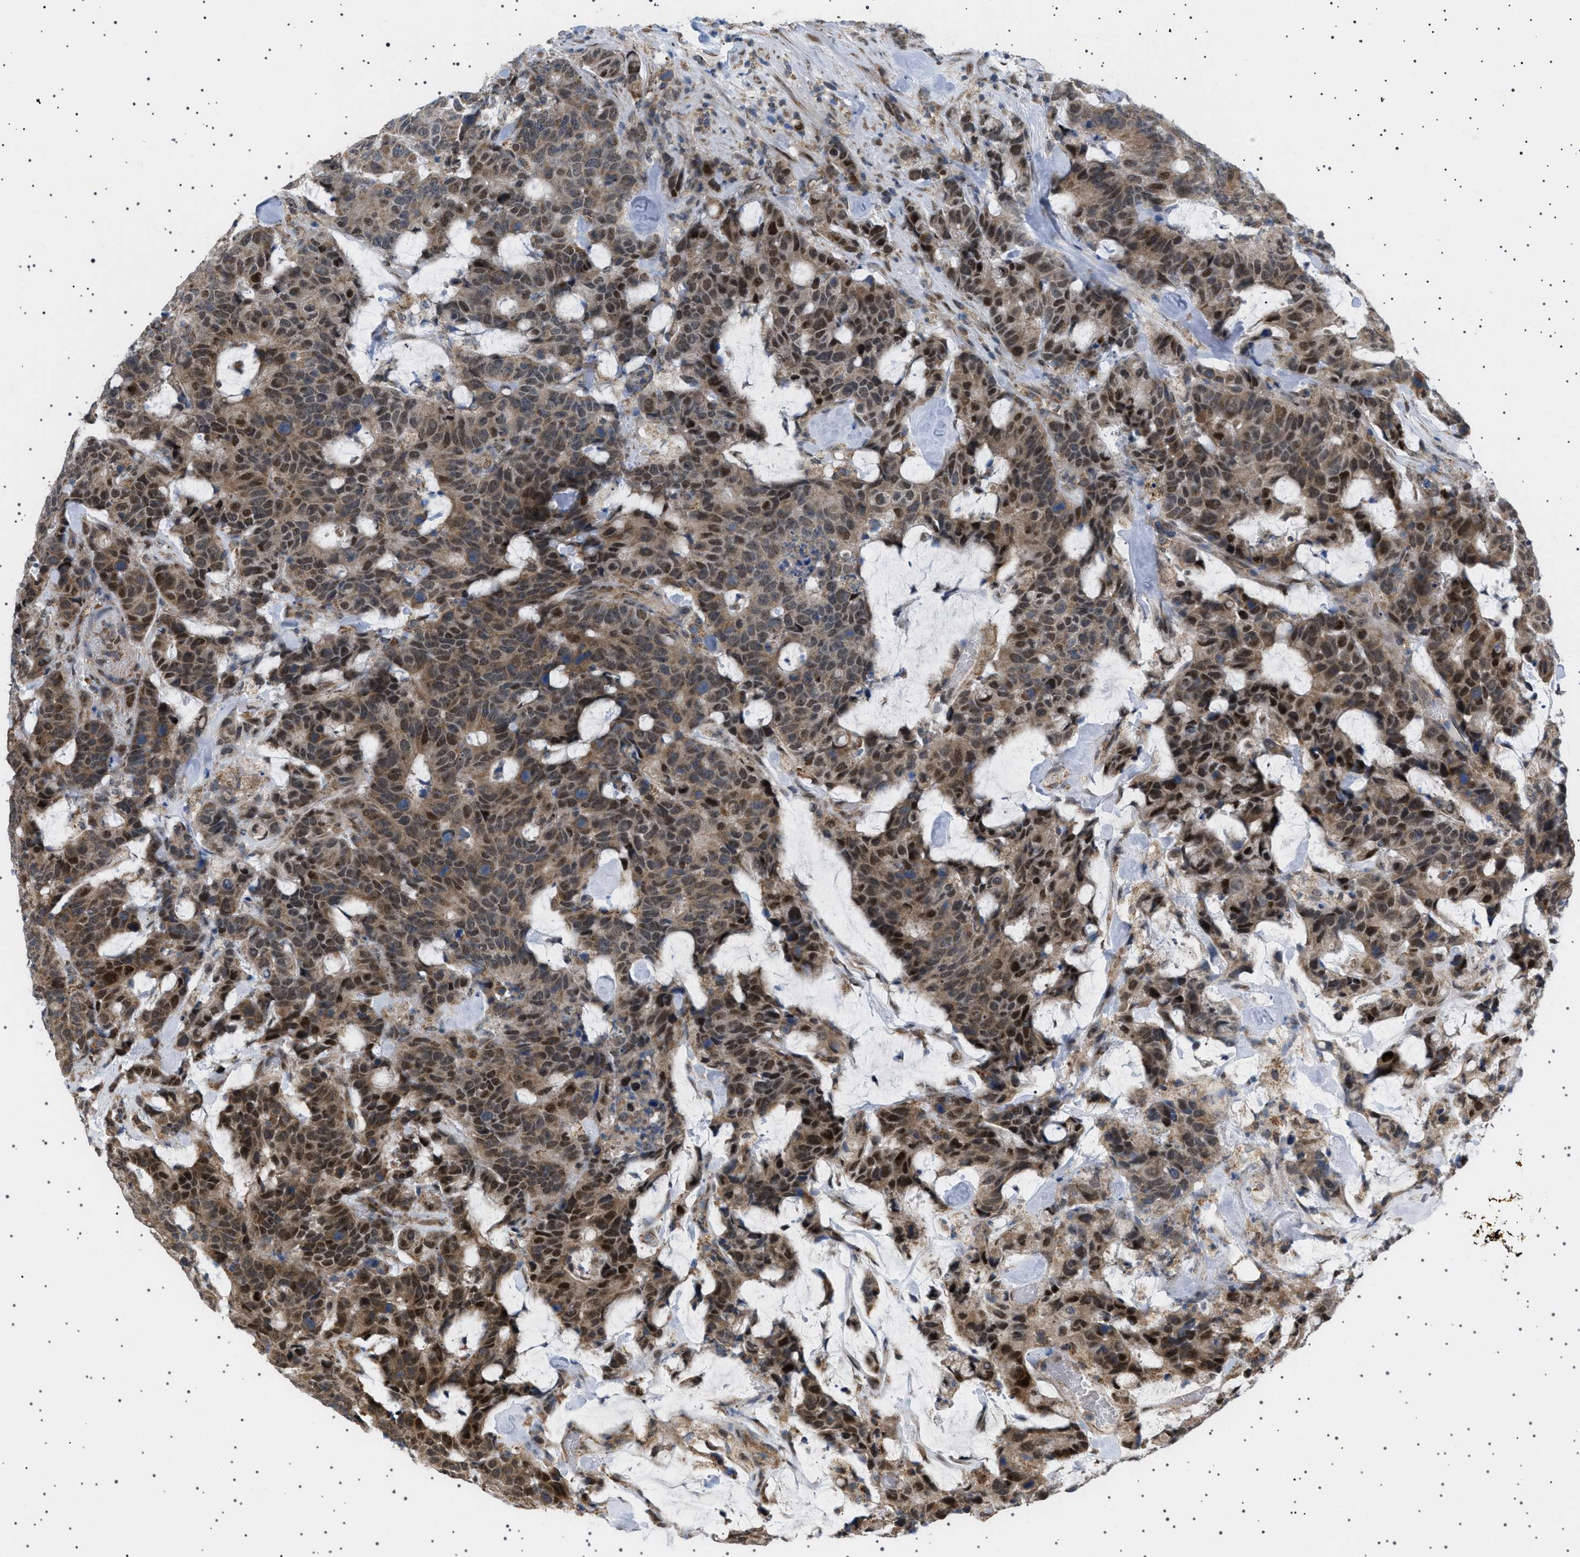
{"staining": {"intensity": "strong", "quantity": "25%-75%", "location": "cytoplasmic/membranous,nuclear"}, "tissue": "colorectal cancer", "cell_type": "Tumor cells", "image_type": "cancer", "snomed": [{"axis": "morphology", "description": "Adenocarcinoma, NOS"}, {"axis": "topography", "description": "Colon"}], "caption": "Brown immunohistochemical staining in colorectal adenocarcinoma reveals strong cytoplasmic/membranous and nuclear positivity in about 25%-75% of tumor cells.", "gene": "MELK", "patient": {"sex": "female", "age": 86}}